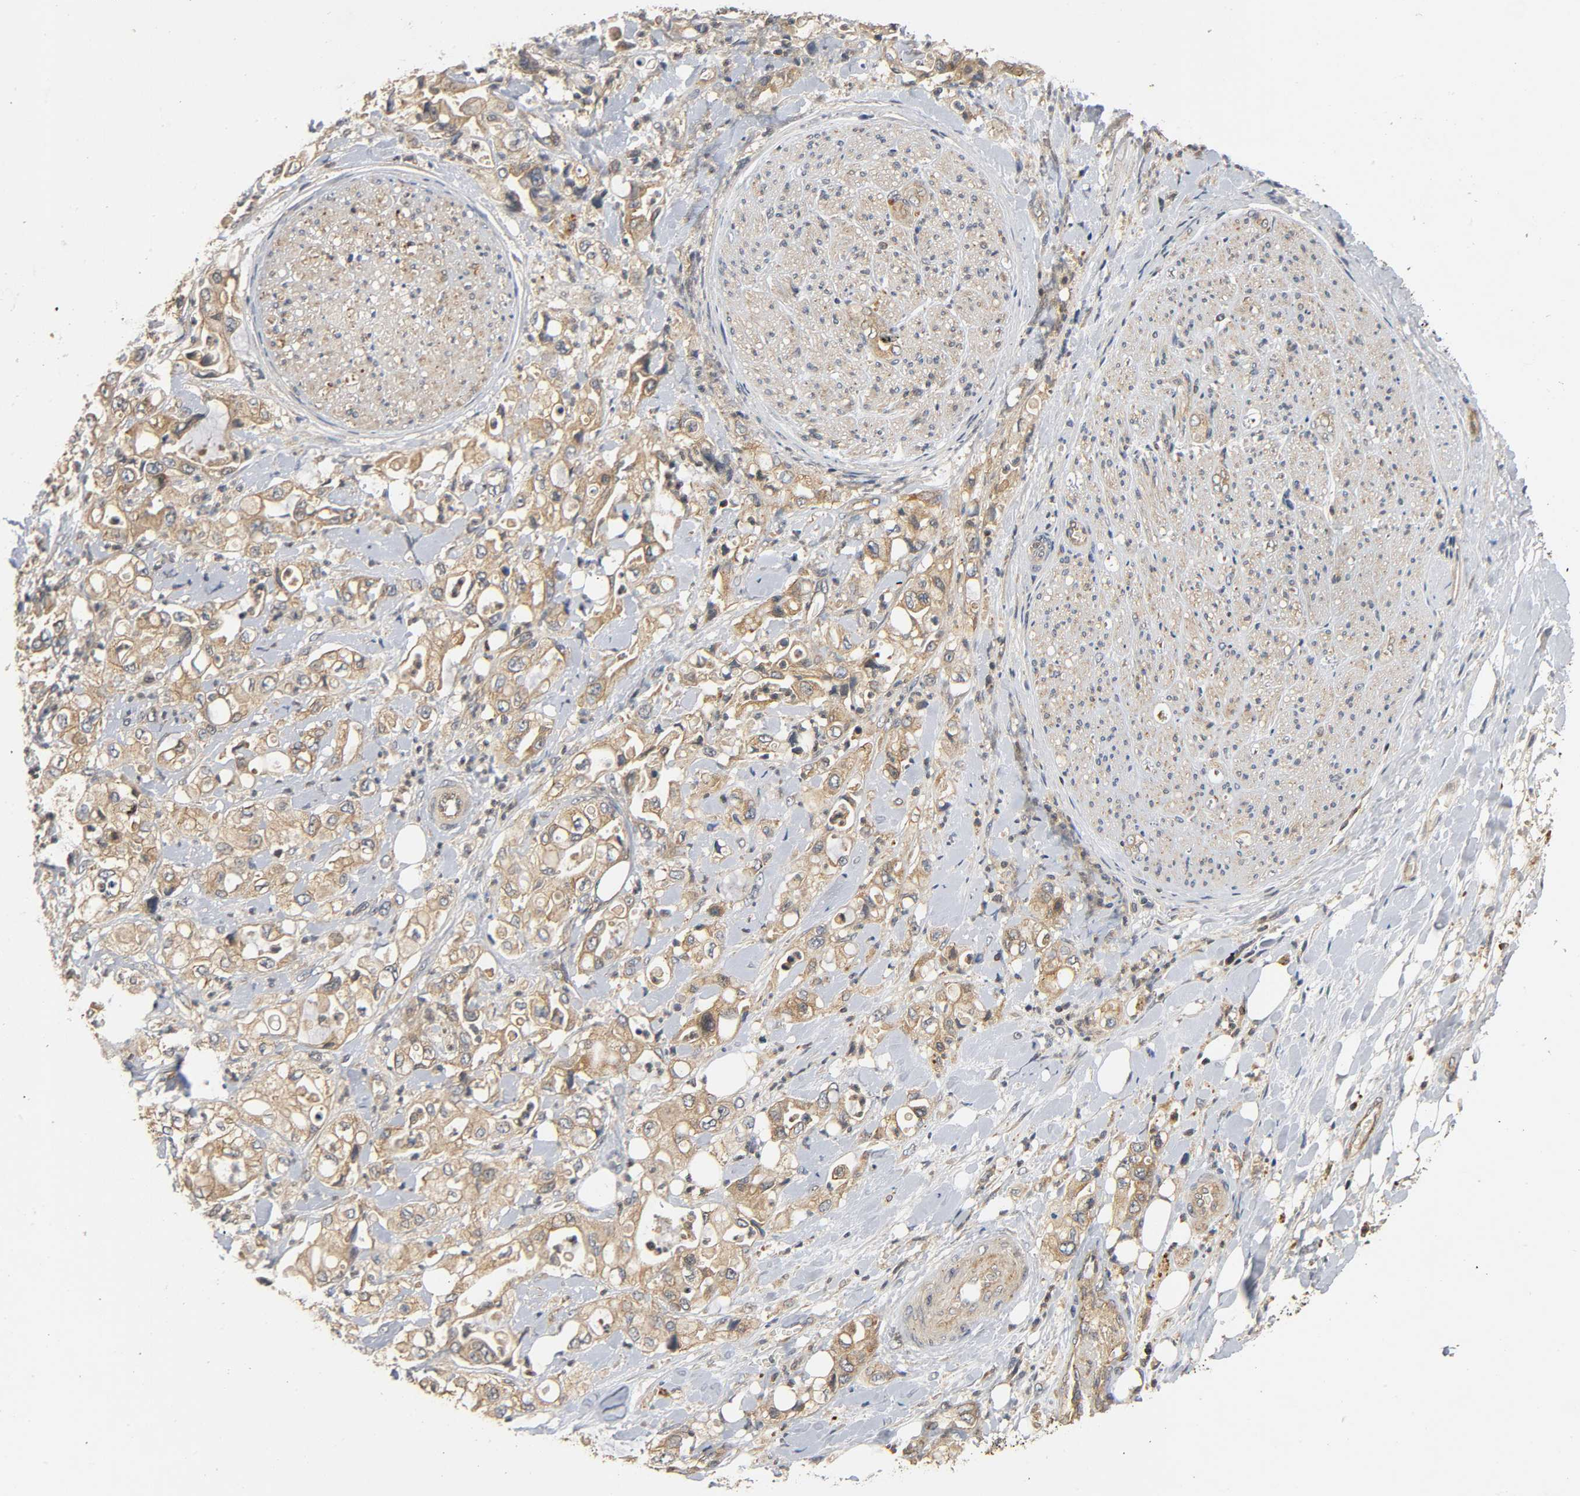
{"staining": {"intensity": "moderate", "quantity": ">75%", "location": "cytoplasmic/membranous"}, "tissue": "pancreatic cancer", "cell_type": "Tumor cells", "image_type": "cancer", "snomed": [{"axis": "morphology", "description": "Adenocarcinoma, NOS"}, {"axis": "topography", "description": "Pancreas"}], "caption": "Adenocarcinoma (pancreatic) stained for a protein demonstrates moderate cytoplasmic/membranous positivity in tumor cells.", "gene": "IKBKB", "patient": {"sex": "male", "age": 70}}